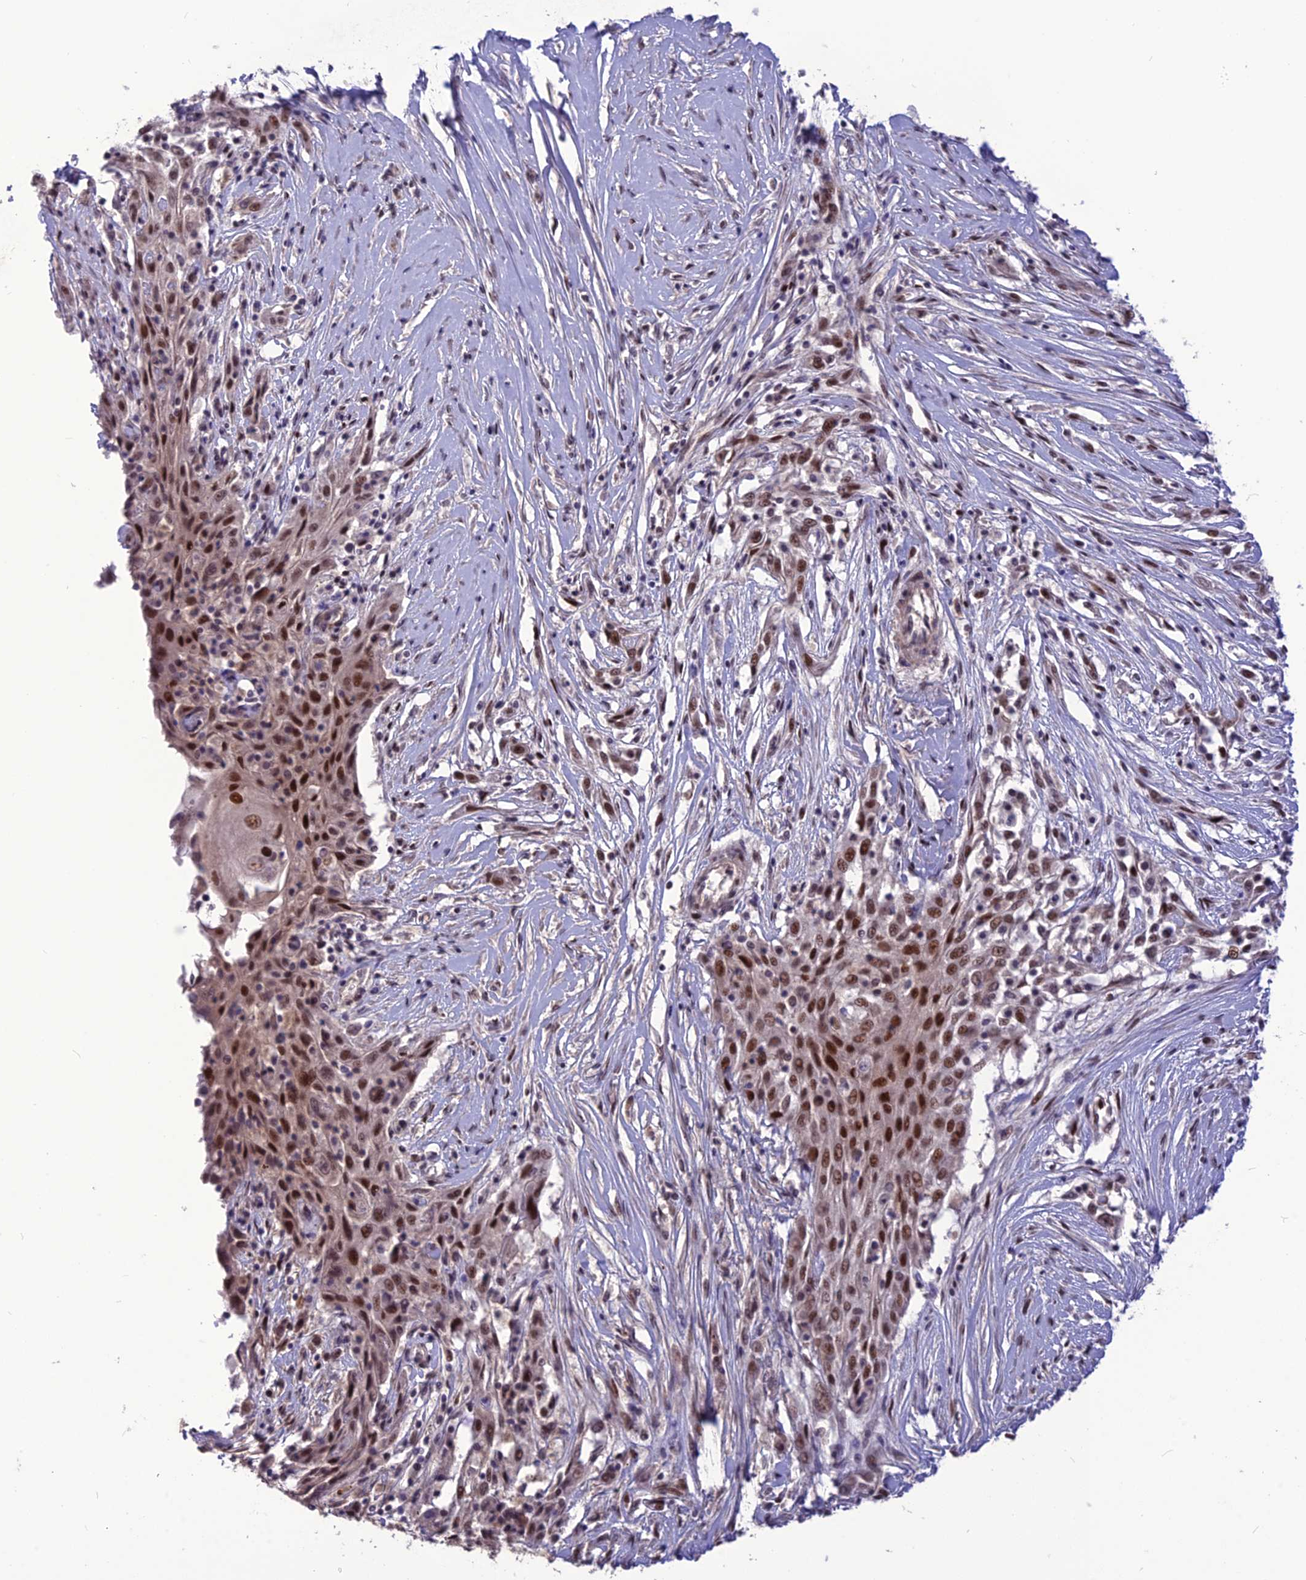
{"staining": {"intensity": "moderate", "quantity": ">75%", "location": "nuclear"}, "tissue": "skin cancer", "cell_type": "Tumor cells", "image_type": "cancer", "snomed": [{"axis": "morphology", "description": "Squamous cell carcinoma, NOS"}, {"axis": "morphology", "description": "Squamous cell carcinoma, metastatic, NOS"}, {"axis": "topography", "description": "Skin"}, {"axis": "topography", "description": "Lymph node"}], "caption": "DAB (3,3'-diaminobenzidine) immunohistochemical staining of human skin cancer (squamous cell carcinoma) demonstrates moderate nuclear protein expression in about >75% of tumor cells.", "gene": "DIS3", "patient": {"sex": "male", "age": 75}}